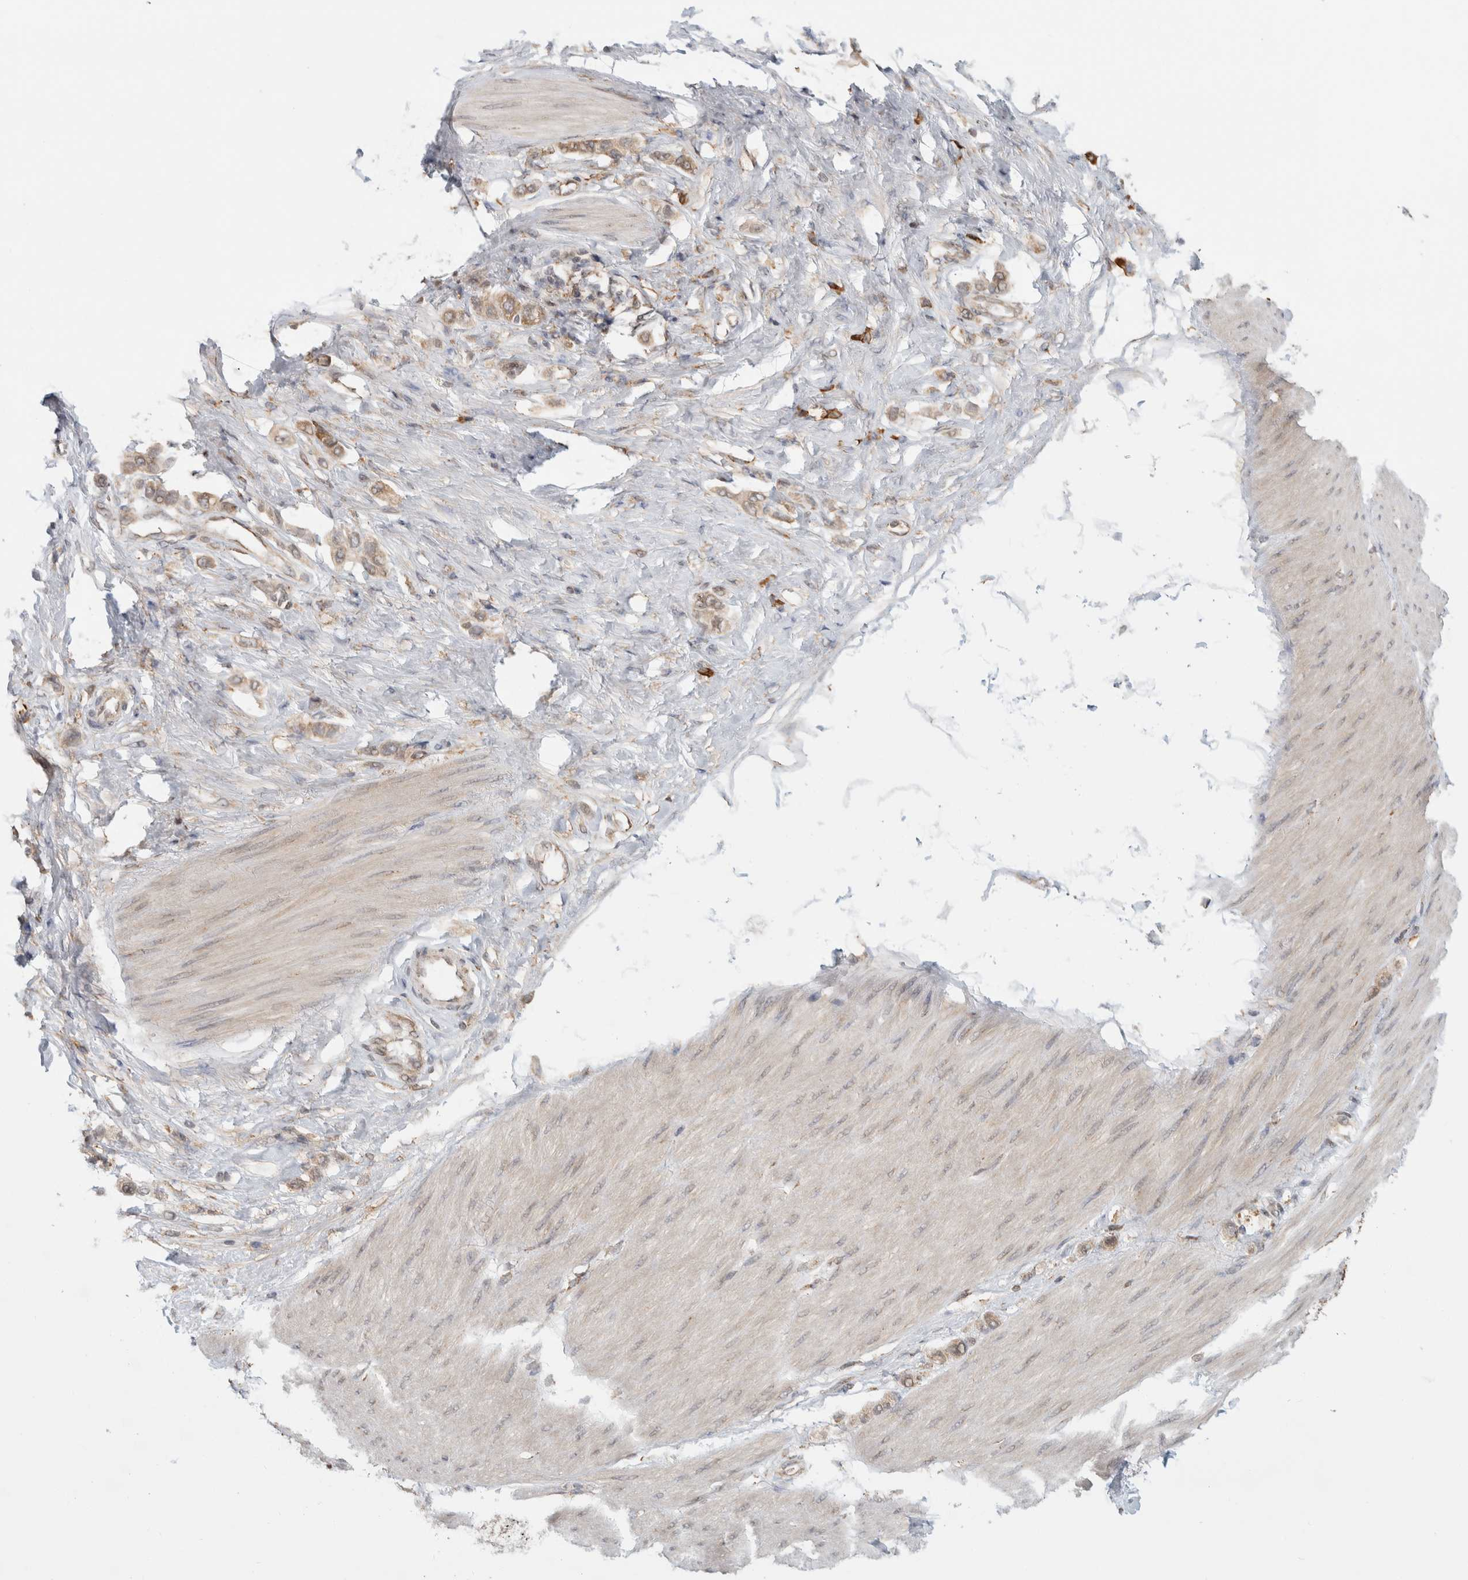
{"staining": {"intensity": "weak", "quantity": ">75%", "location": "cytoplasmic/membranous"}, "tissue": "stomach cancer", "cell_type": "Tumor cells", "image_type": "cancer", "snomed": [{"axis": "morphology", "description": "Adenocarcinoma, NOS"}, {"axis": "topography", "description": "Stomach"}], "caption": "The histopathology image exhibits staining of stomach cancer, revealing weak cytoplasmic/membranous protein staining (brown color) within tumor cells.", "gene": "MS4A7", "patient": {"sex": "female", "age": 65}}